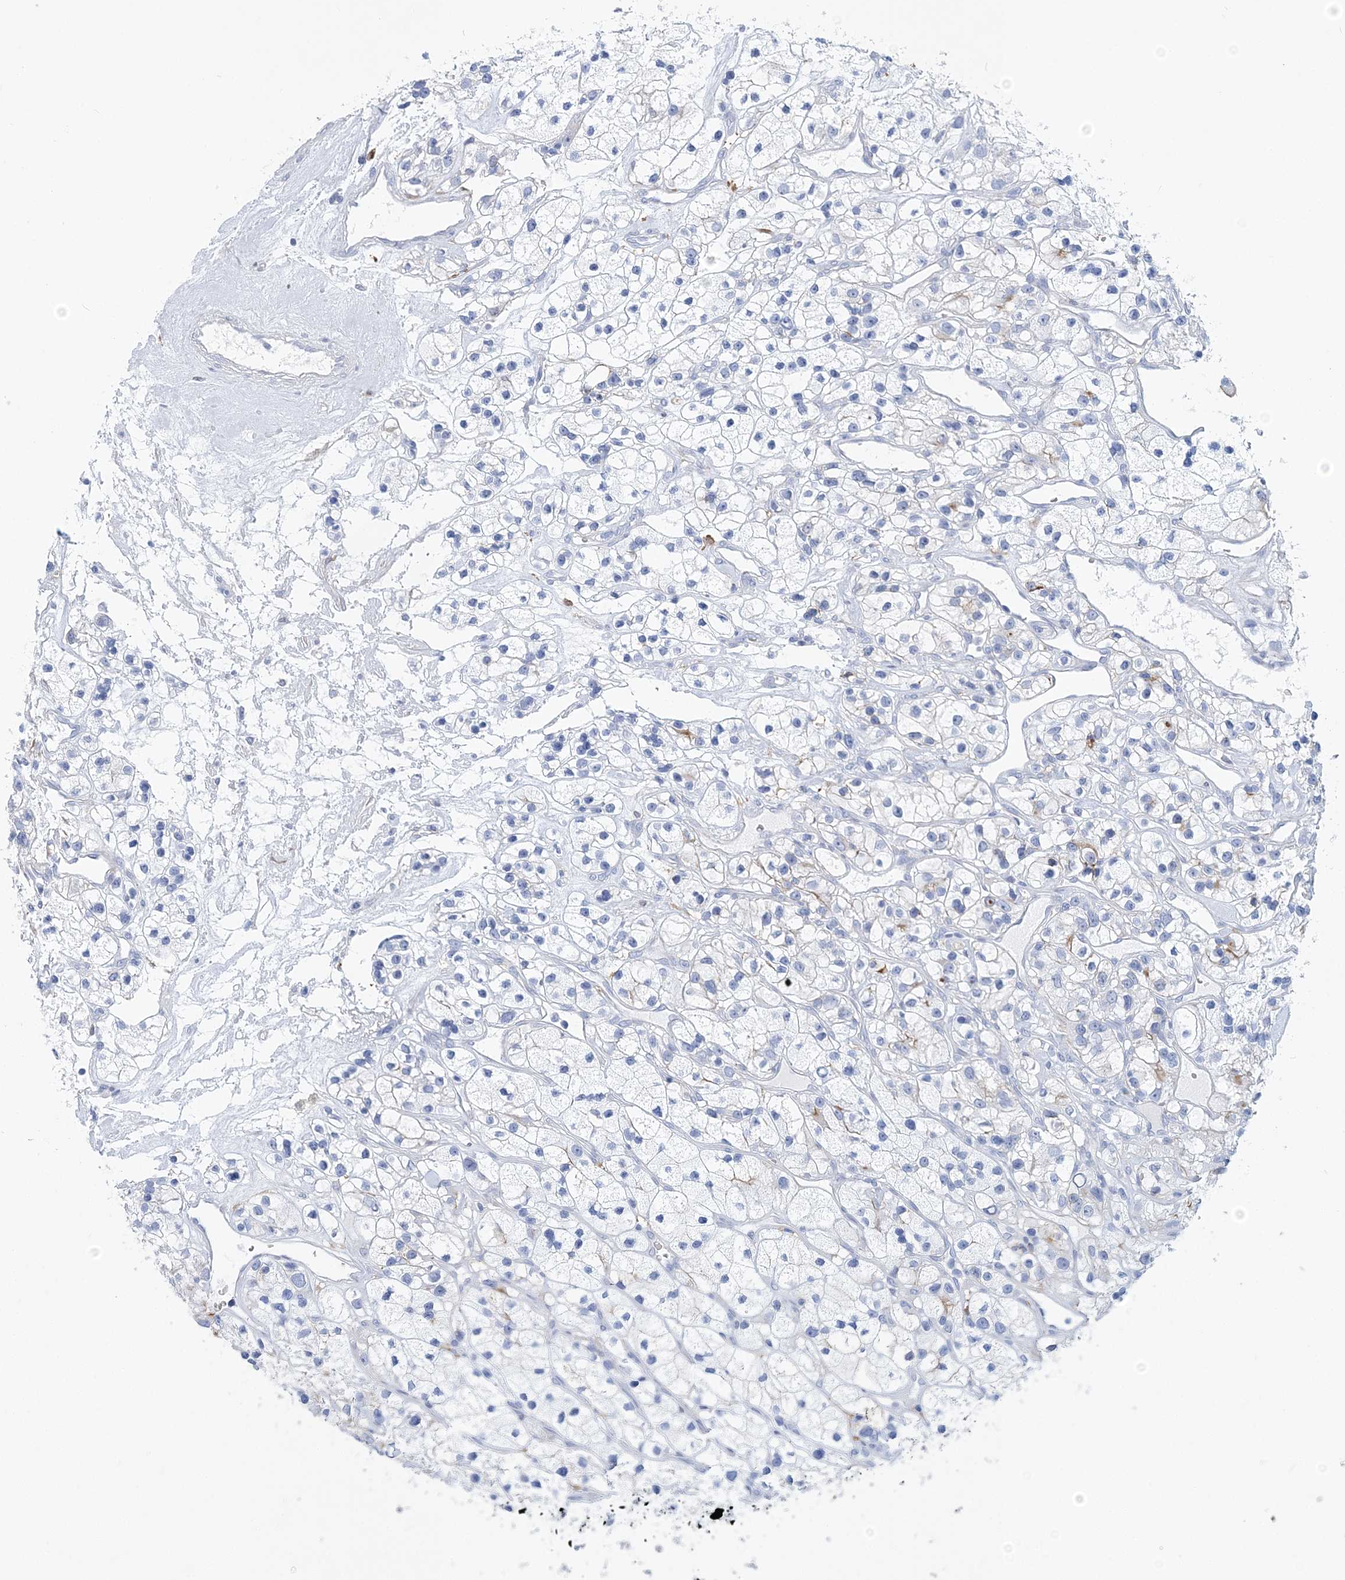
{"staining": {"intensity": "negative", "quantity": "none", "location": "none"}, "tissue": "renal cancer", "cell_type": "Tumor cells", "image_type": "cancer", "snomed": [{"axis": "morphology", "description": "Adenocarcinoma, NOS"}, {"axis": "topography", "description": "Kidney"}], "caption": "A histopathology image of human renal cancer is negative for staining in tumor cells.", "gene": "NKX6-1", "patient": {"sex": "female", "age": 57}}